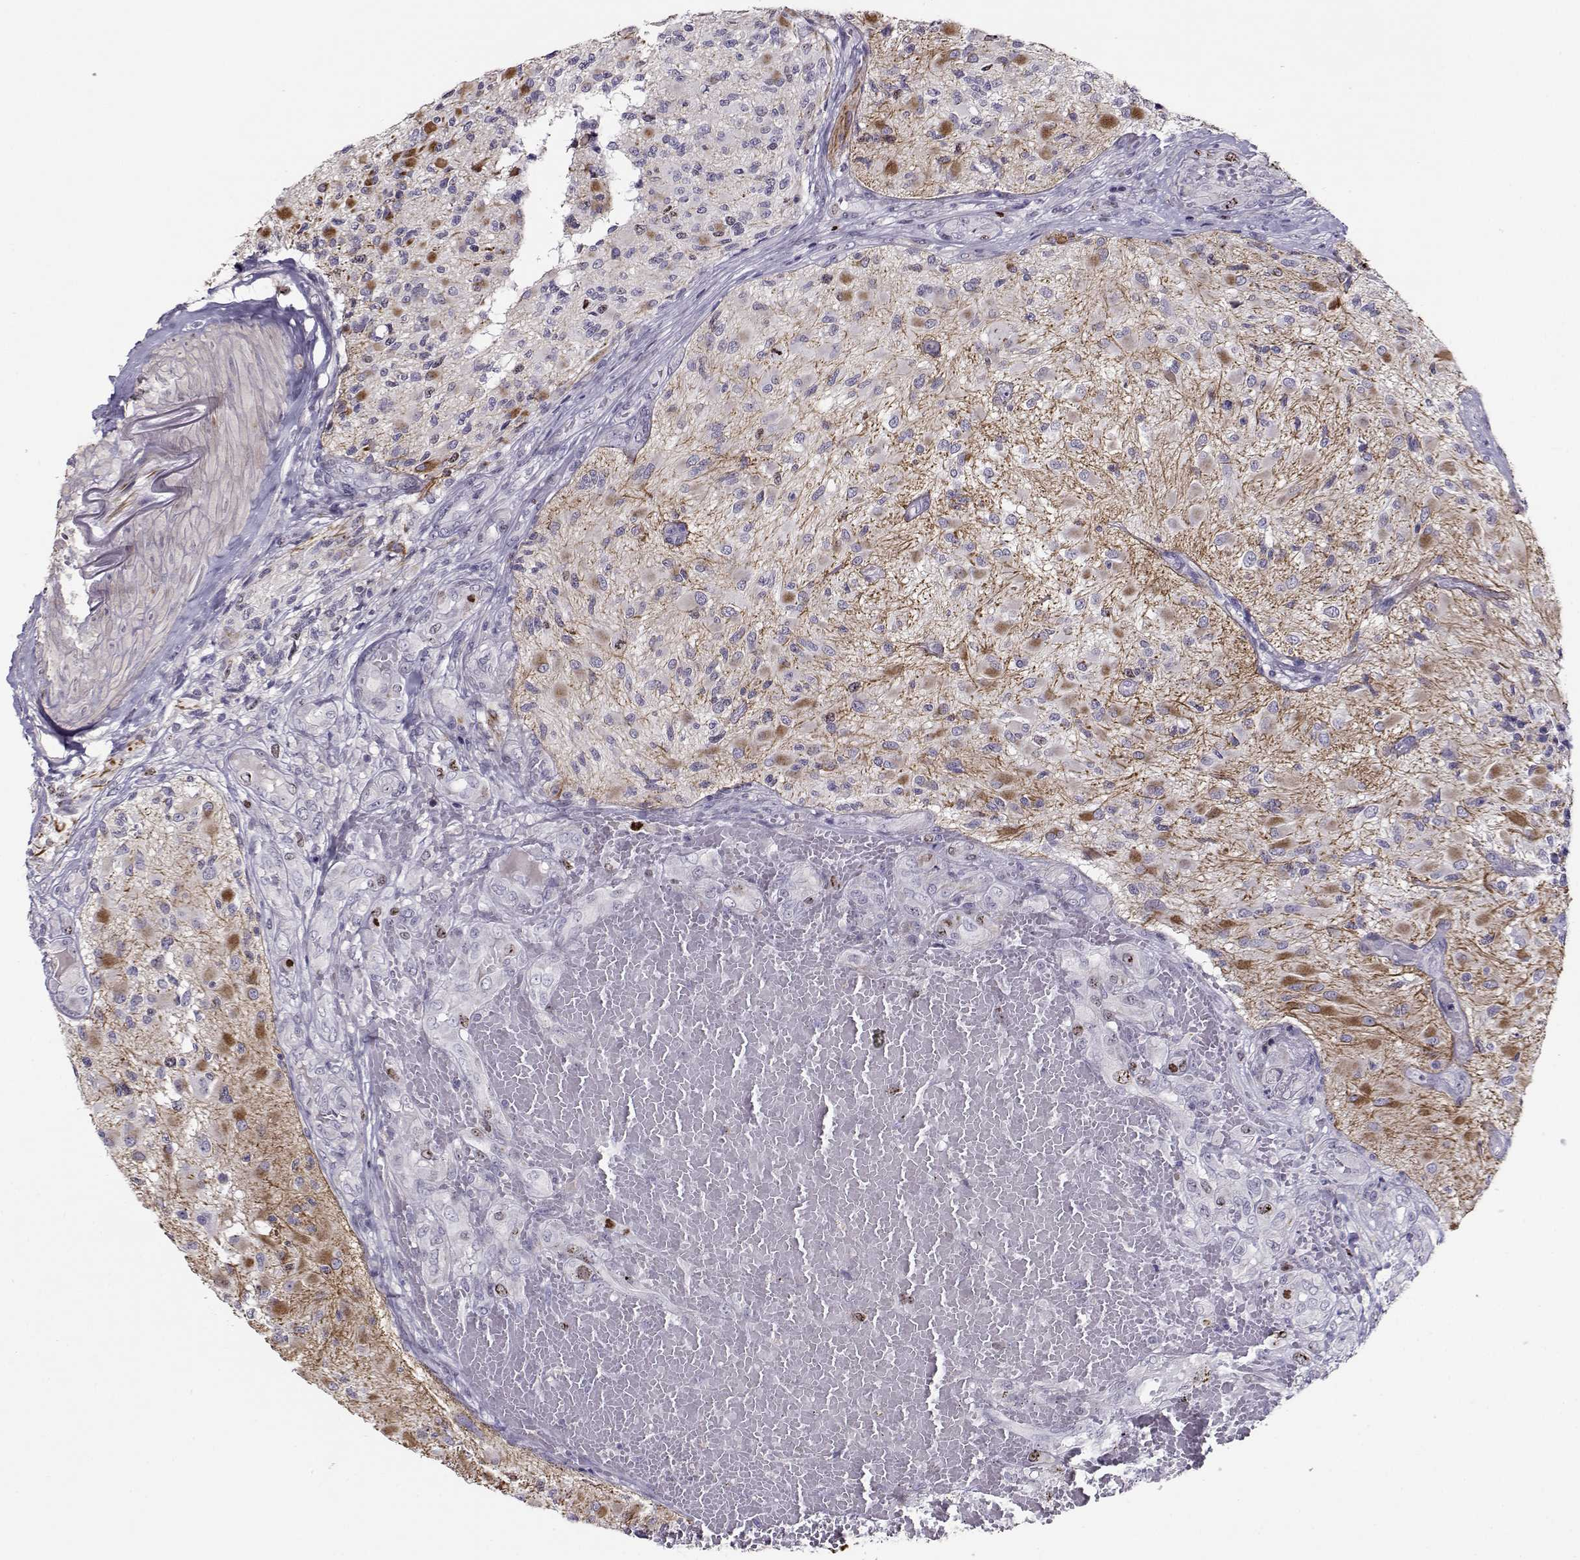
{"staining": {"intensity": "moderate", "quantity": "<25%", "location": "cytoplasmic/membranous"}, "tissue": "glioma", "cell_type": "Tumor cells", "image_type": "cancer", "snomed": [{"axis": "morphology", "description": "Glioma, malignant, High grade"}, {"axis": "topography", "description": "Brain"}], "caption": "This image exhibits immunohistochemistry staining of glioma, with low moderate cytoplasmic/membranous positivity in about <25% of tumor cells.", "gene": "NPW", "patient": {"sex": "female", "age": 63}}